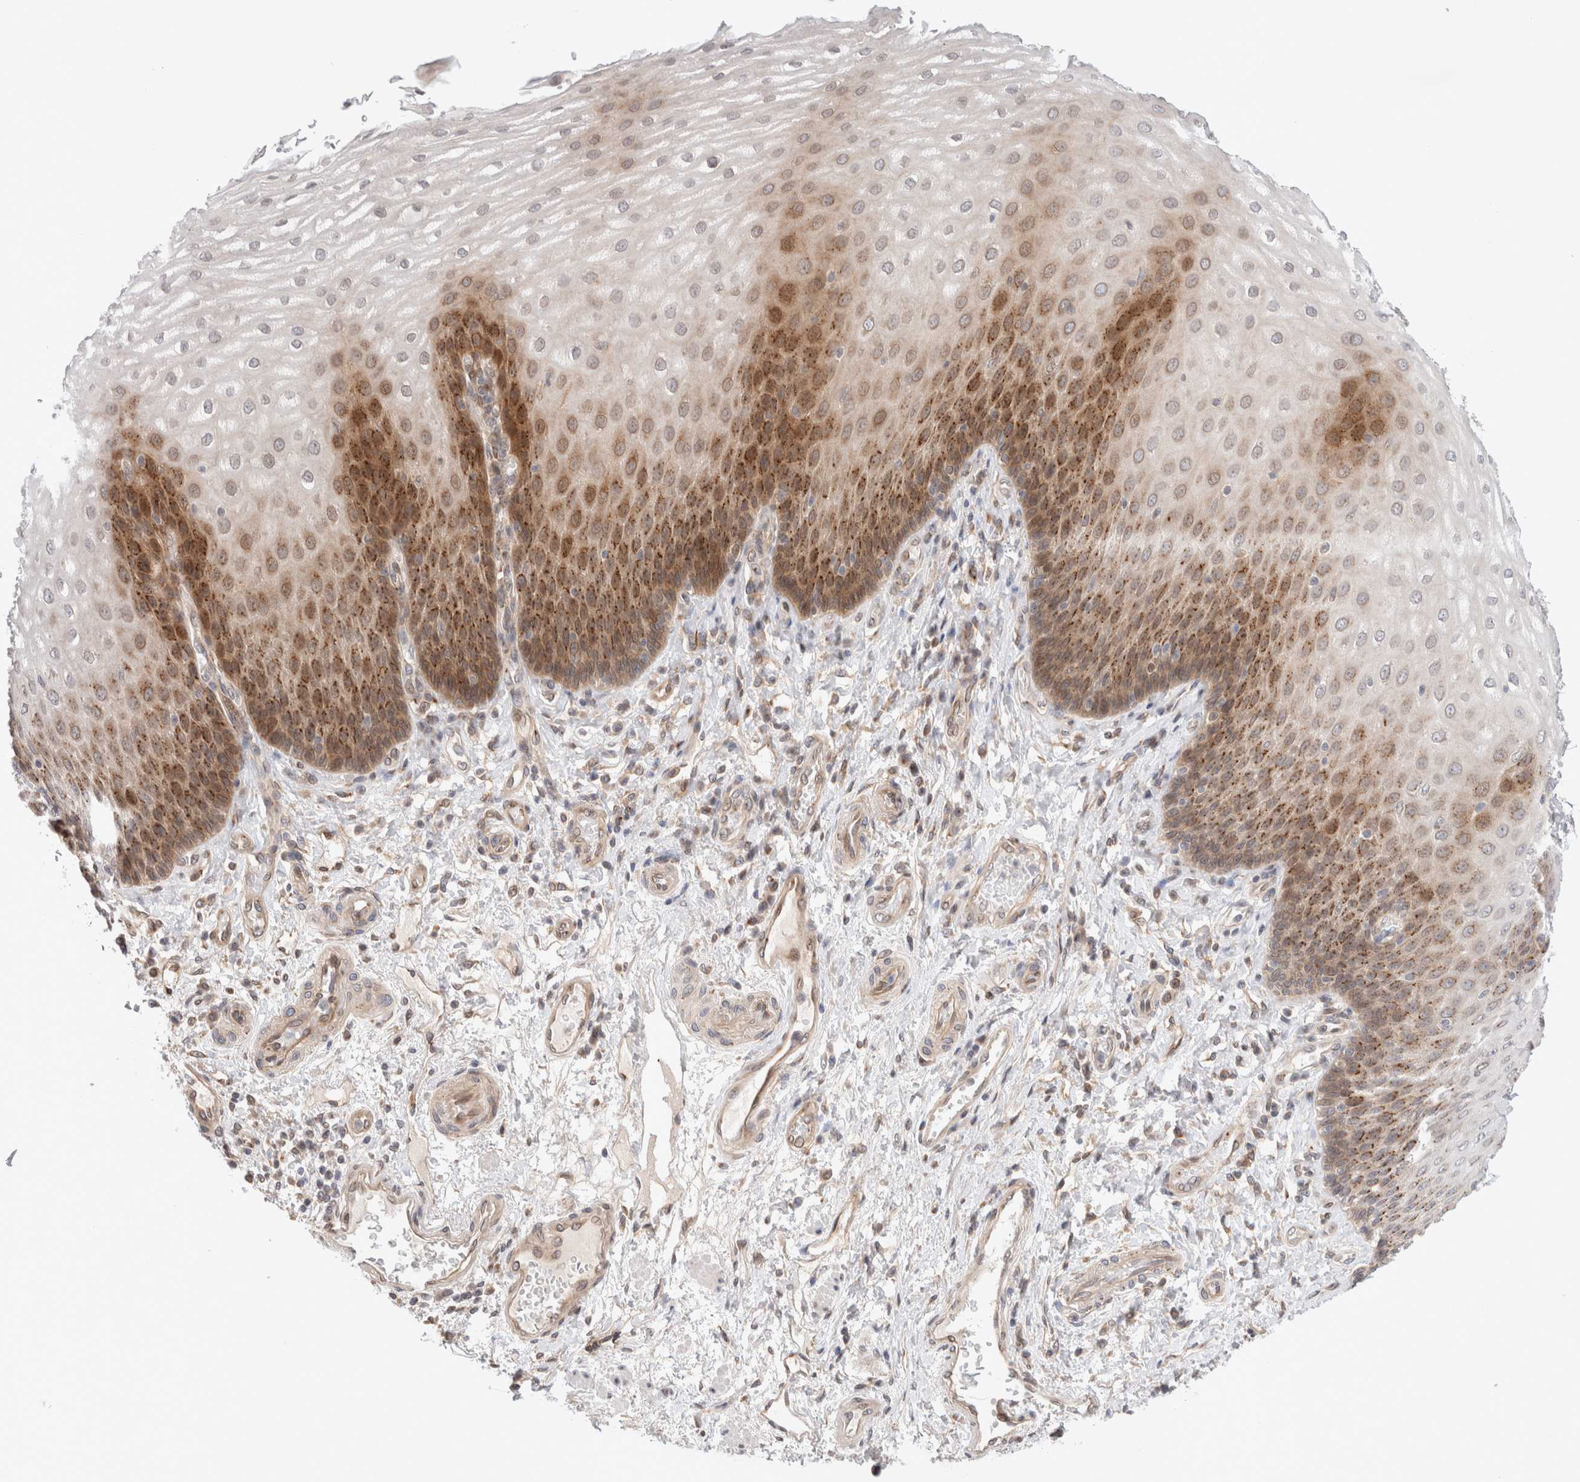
{"staining": {"intensity": "strong", "quantity": "25%-75%", "location": "cytoplasmic/membranous"}, "tissue": "esophagus", "cell_type": "Squamous epithelial cells", "image_type": "normal", "snomed": [{"axis": "morphology", "description": "Normal tissue, NOS"}, {"axis": "topography", "description": "Esophagus"}], "caption": "Immunohistochemical staining of benign esophagus displays strong cytoplasmic/membranous protein positivity in about 25%-75% of squamous epithelial cells.", "gene": "GCN1", "patient": {"sex": "male", "age": 54}}